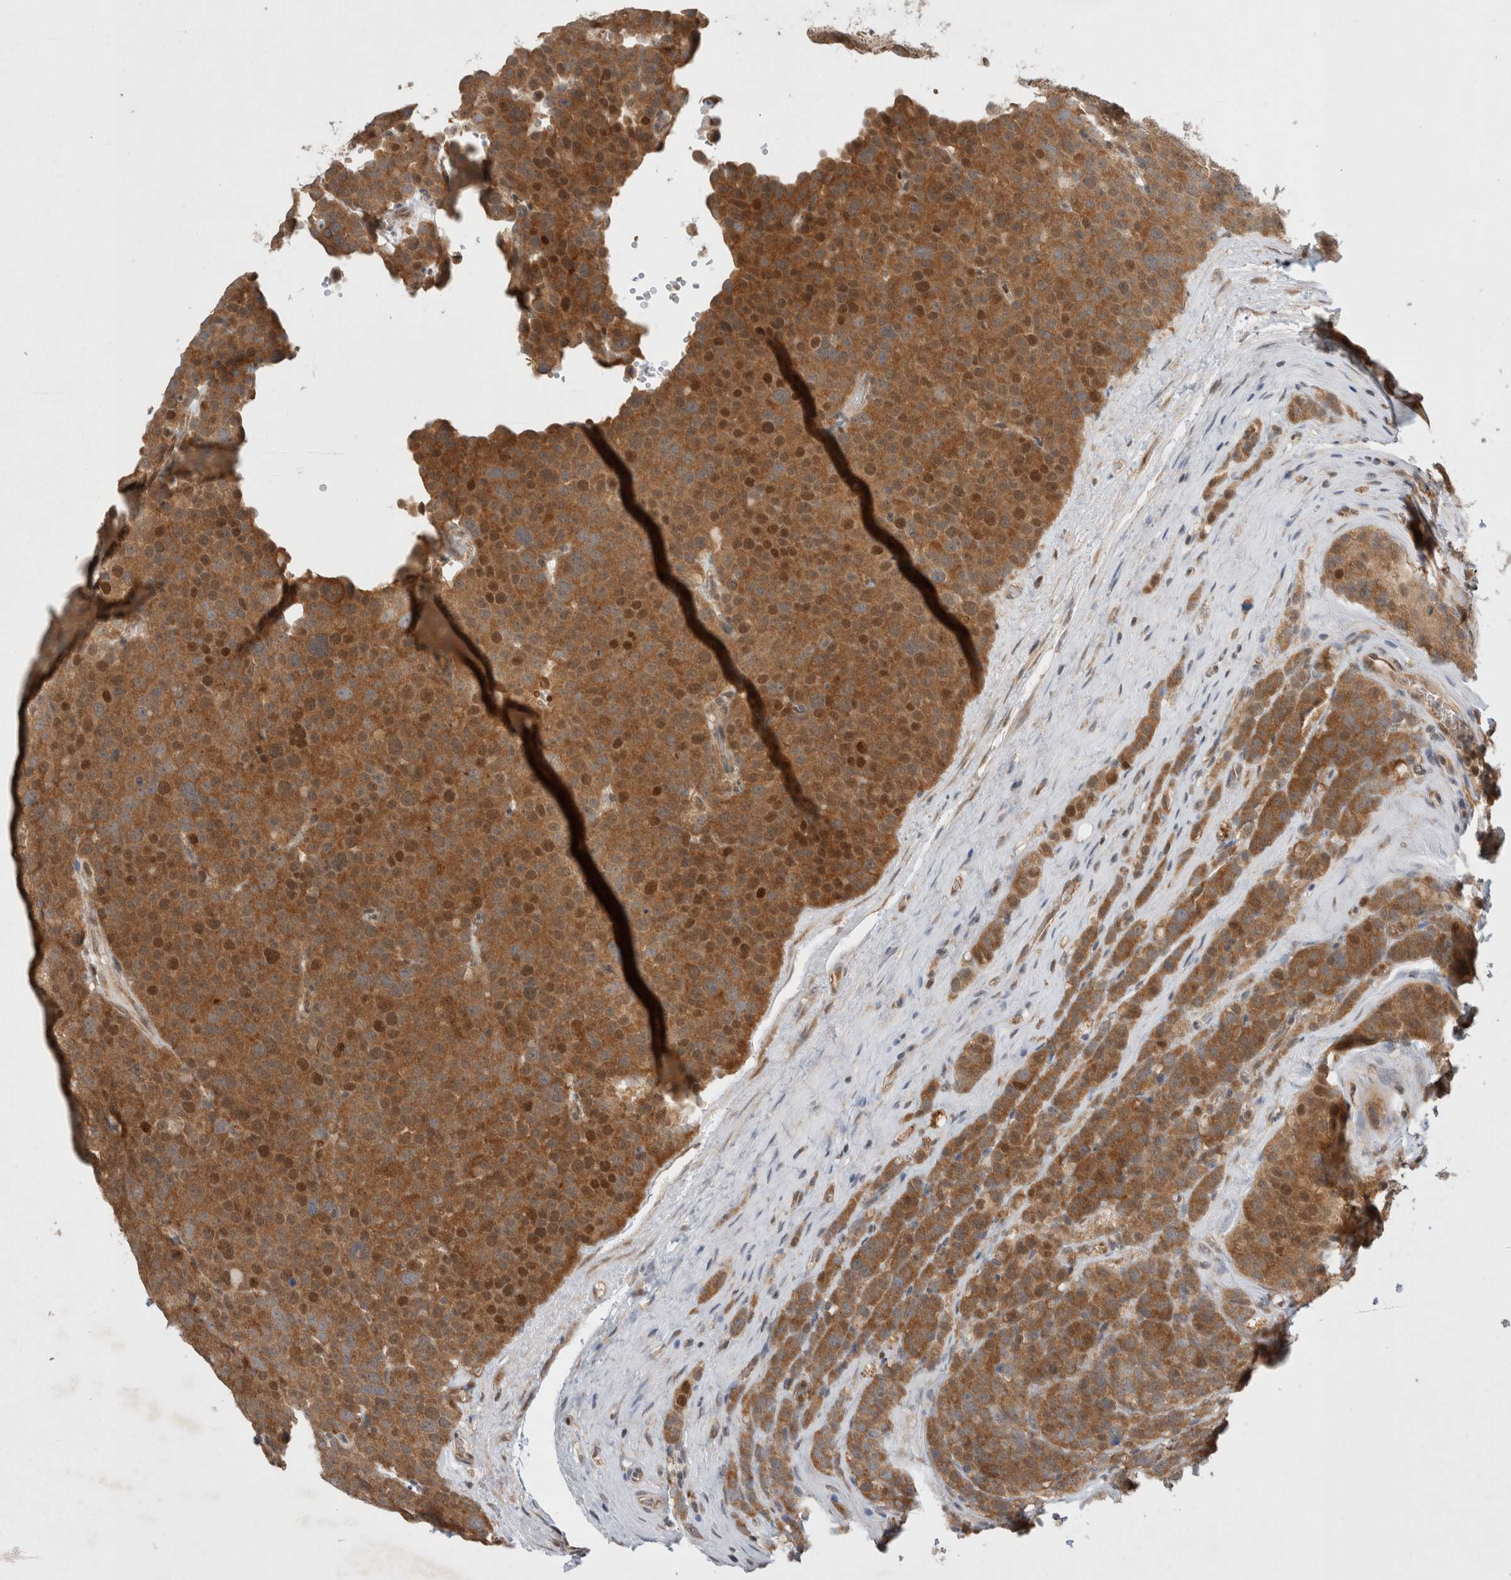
{"staining": {"intensity": "moderate", "quantity": ">75%", "location": "cytoplasmic/membranous,nuclear"}, "tissue": "testis cancer", "cell_type": "Tumor cells", "image_type": "cancer", "snomed": [{"axis": "morphology", "description": "Seminoma, NOS"}, {"axis": "topography", "description": "Testis"}], "caption": "Moderate cytoplasmic/membranous and nuclear expression for a protein is identified in approximately >75% of tumor cells of testis cancer (seminoma) using IHC.", "gene": "EIF3E", "patient": {"sex": "male", "age": 71}}